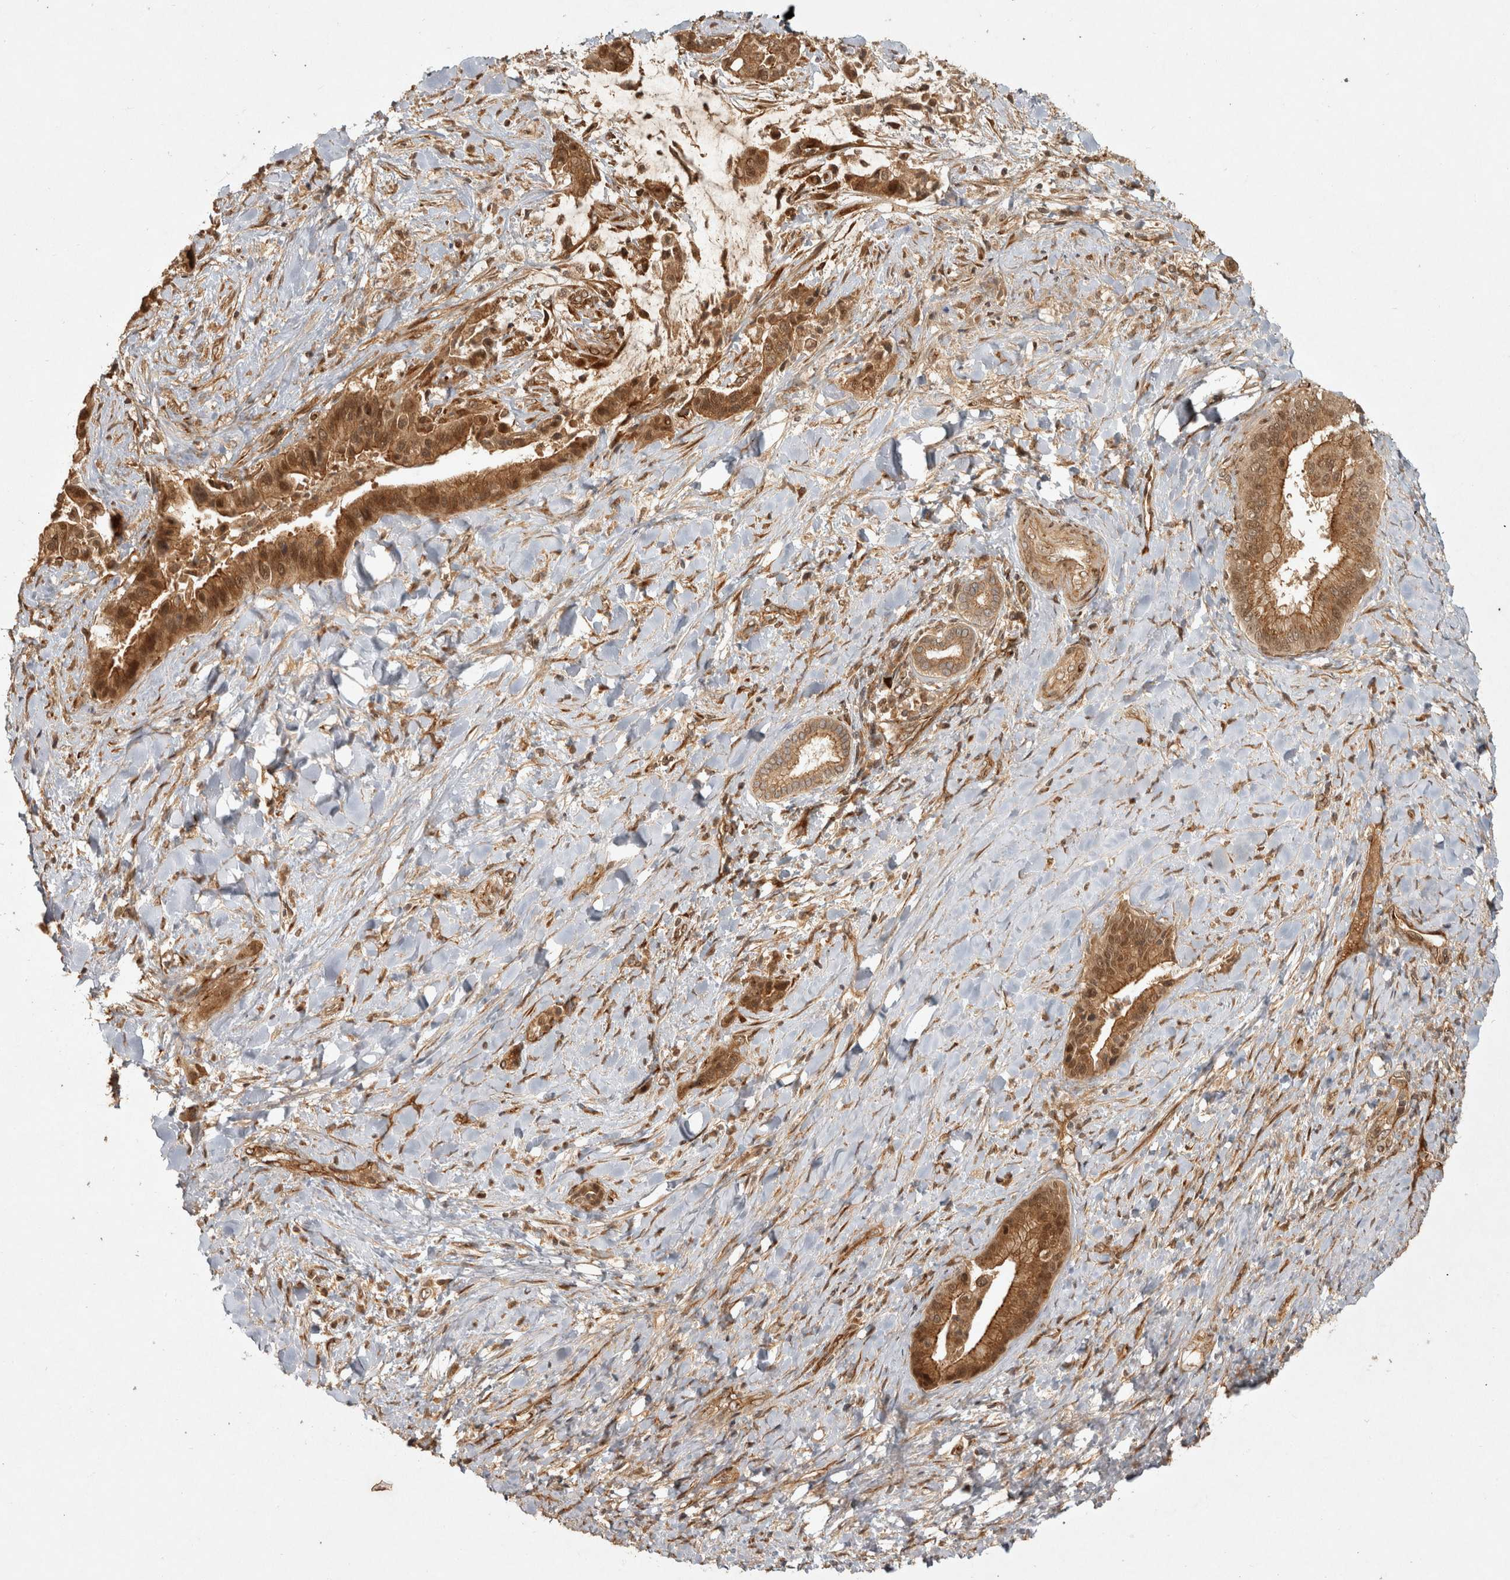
{"staining": {"intensity": "moderate", "quantity": ">75%", "location": "cytoplasmic/membranous"}, "tissue": "liver cancer", "cell_type": "Tumor cells", "image_type": "cancer", "snomed": [{"axis": "morphology", "description": "Cholangiocarcinoma"}, {"axis": "topography", "description": "Liver"}], "caption": "Immunohistochemical staining of human cholangiocarcinoma (liver) displays moderate cytoplasmic/membranous protein expression in approximately >75% of tumor cells.", "gene": "CAMSAP2", "patient": {"sex": "female", "age": 54}}